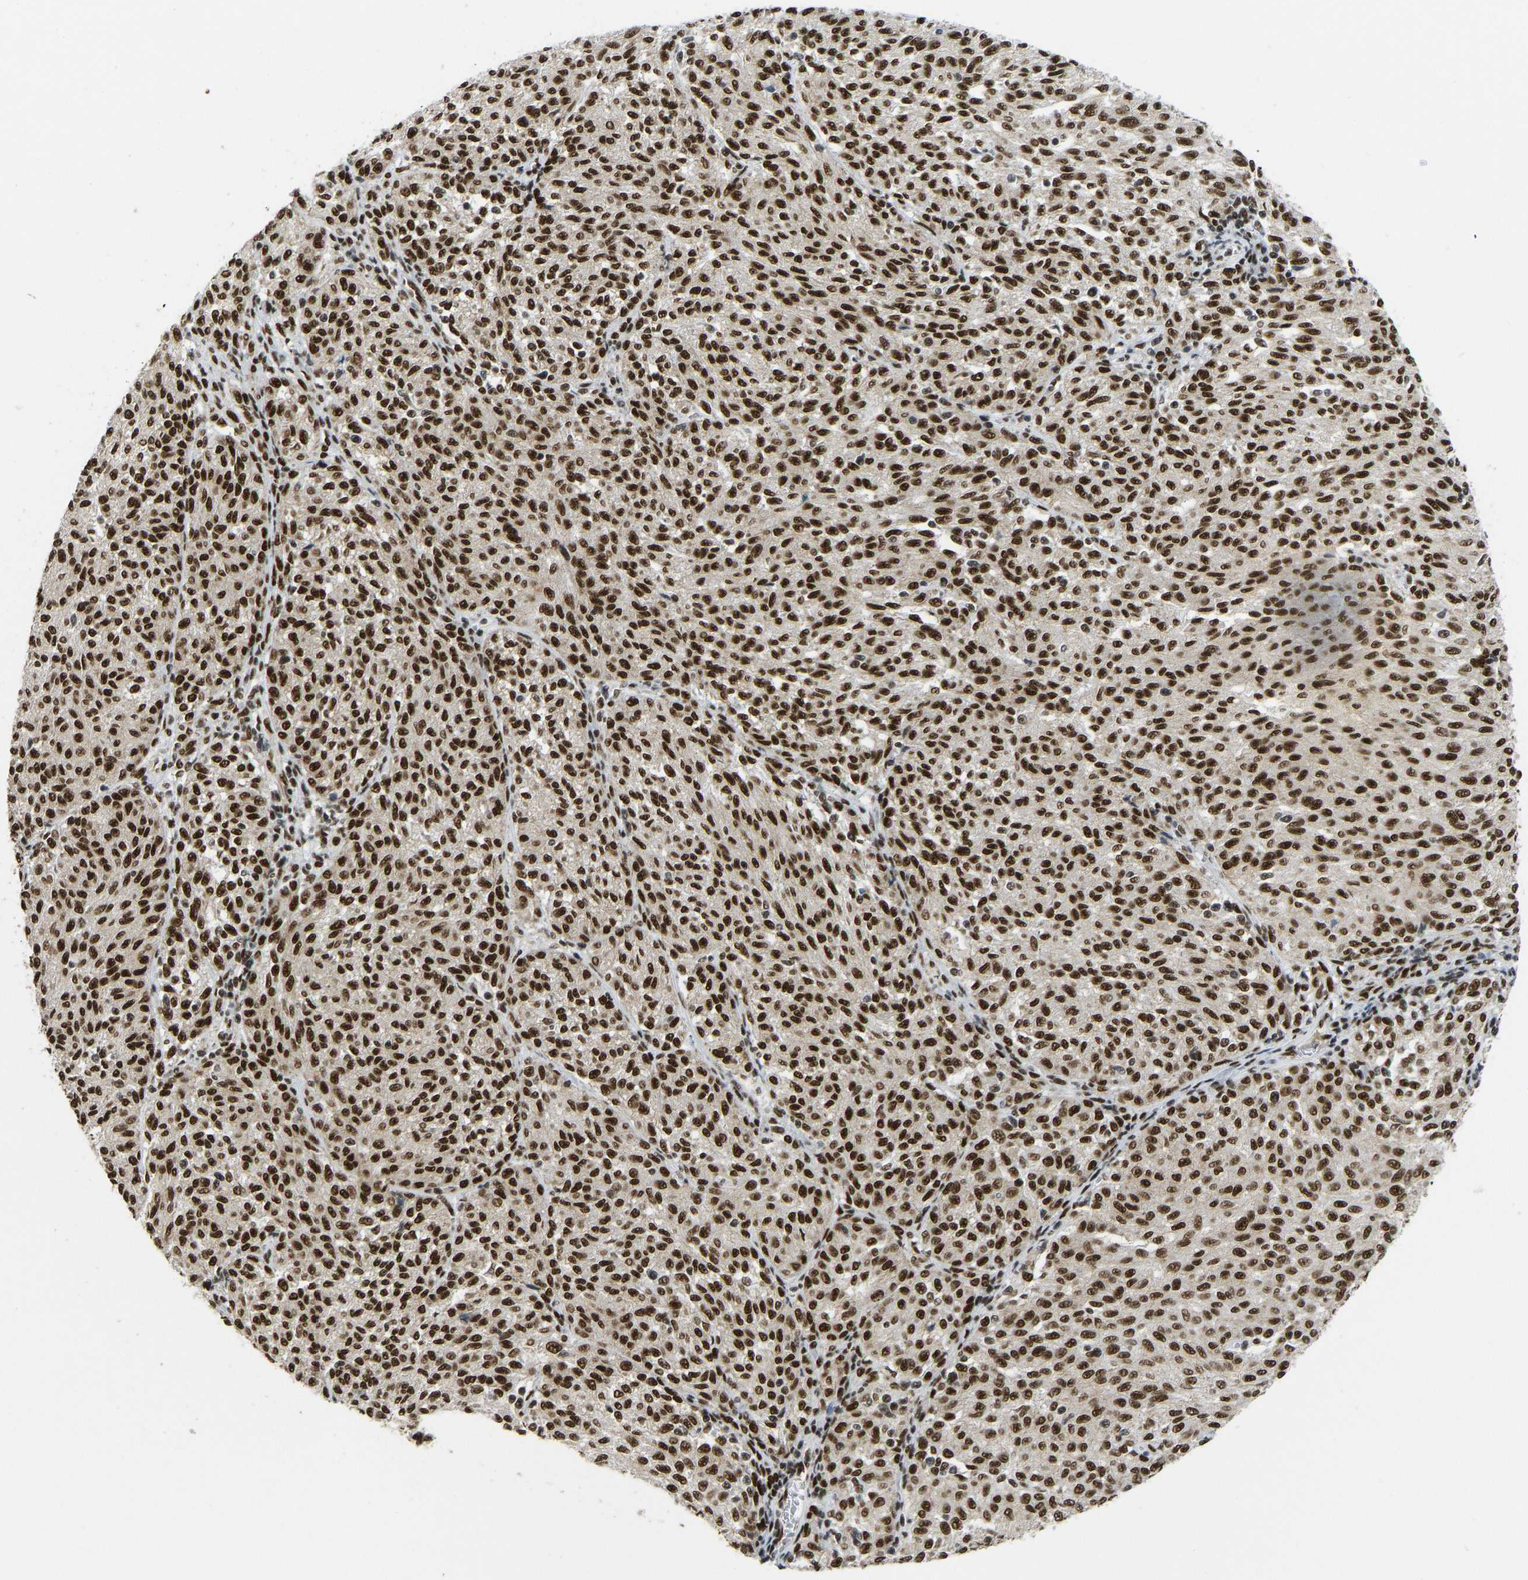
{"staining": {"intensity": "strong", "quantity": ">75%", "location": "nuclear"}, "tissue": "melanoma", "cell_type": "Tumor cells", "image_type": "cancer", "snomed": [{"axis": "morphology", "description": "Malignant melanoma, NOS"}, {"axis": "topography", "description": "Skin"}], "caption": "Immunohistochemistry (IHC) of human malignant melanoma exhibits high levels of strong nuclear staining in about >75% of tumor cells.", "gene": "FOXK1", "patient": {"sex": "female", "age": 72}}